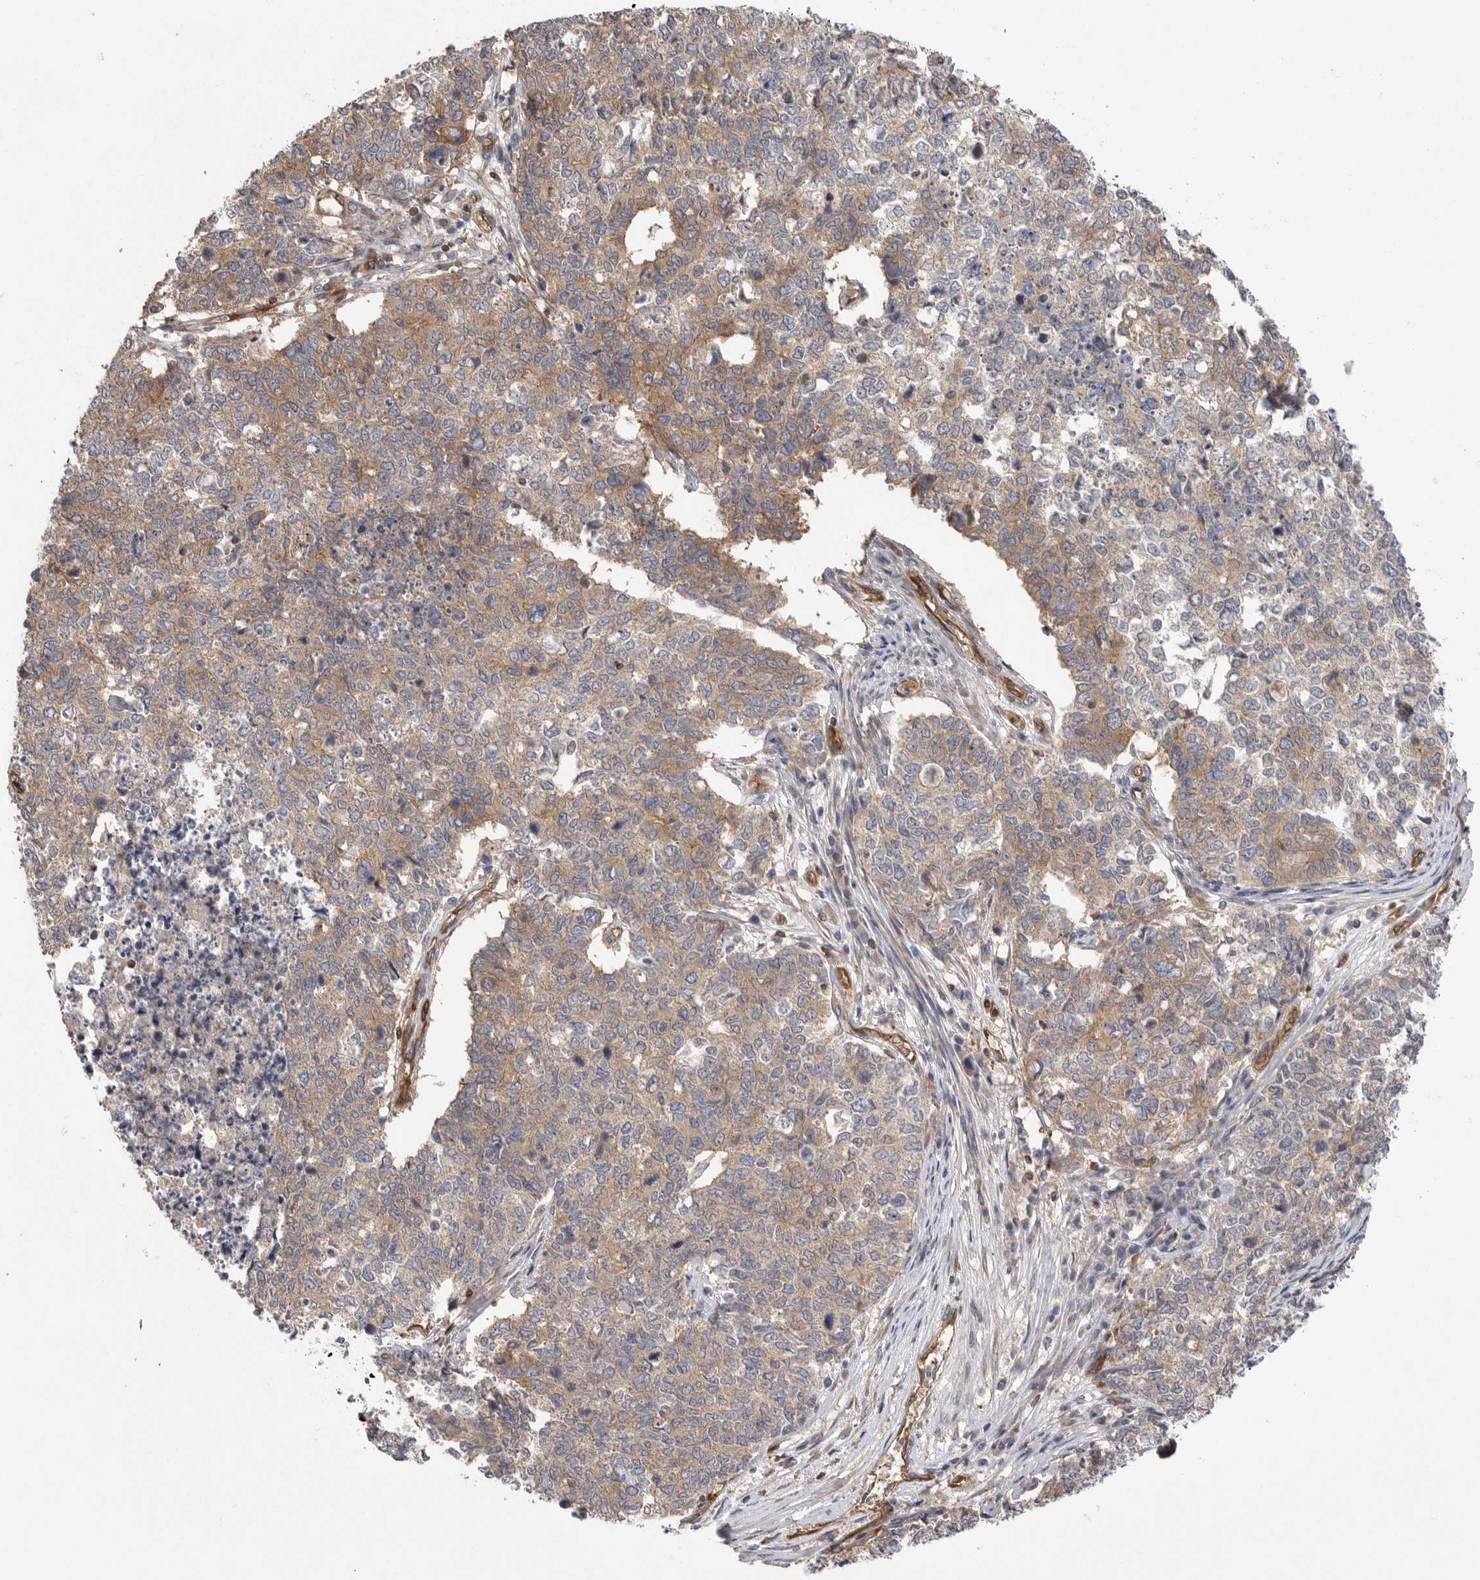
{"staining": {"intensity": "moderate", "quantity": "25%-75%", "location": "cytoplasmic/membranous"}, "tissue": "cervical cancer", "cell_type": "Tumor cells", "image_type": "cancer", "snomed": [{"axis": "morphology", "description": "Squamous cell carcinoma, NOS"}, {"axis": "topography", "description": "Cervix"}], "caption": "Protein analysis of cervical squamous cell carcinoma tissue displays moderate cytoplasmic/membranous positivity in approximately 25%-75% of tumor cells.", "gene": "PRKCH", "patient": {"sex": "female", "age": 63}}